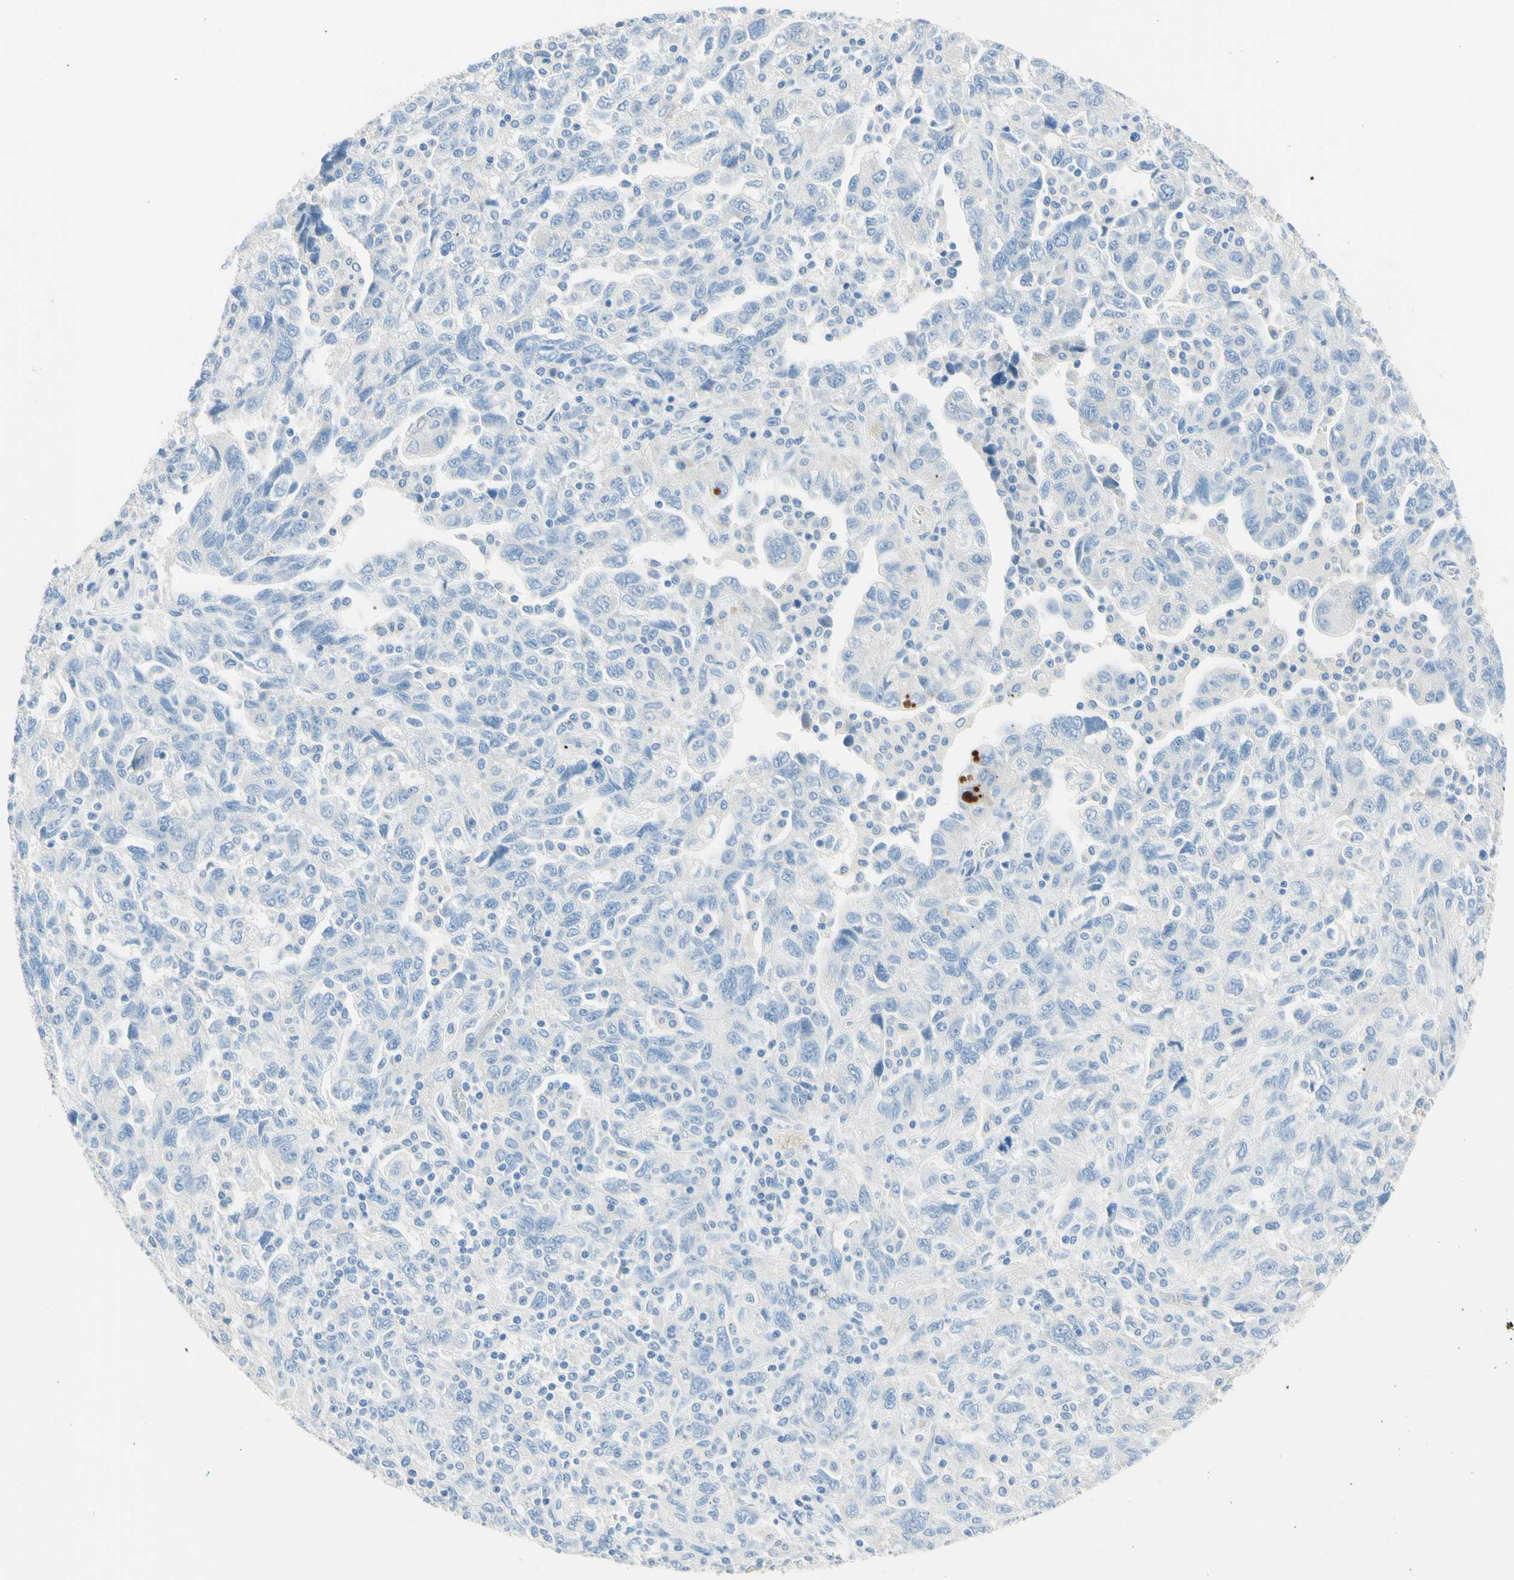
{"staining": {"intensity": "negative", "quantity": "none", "location": "none"}, "tissue": "ovarian cancer", "cell_type": "Tumor cells", "image_type": "cancer", "snomed": [{"axis": "morphology", "description": "Carcinoma, NOS"}, {"axis": "morphology", "description": "Cystadenocarcinoma, serous, NOS"}, {"axis": "topography", "description": "Ovary"}], "caption": "Immunohistochemical staining of human ovarian serous cystadenocarcinoma reveals no significant staining in tumor cells.", "gene": "IL6ST", "patient": {"sex": "female", "age": 69}}